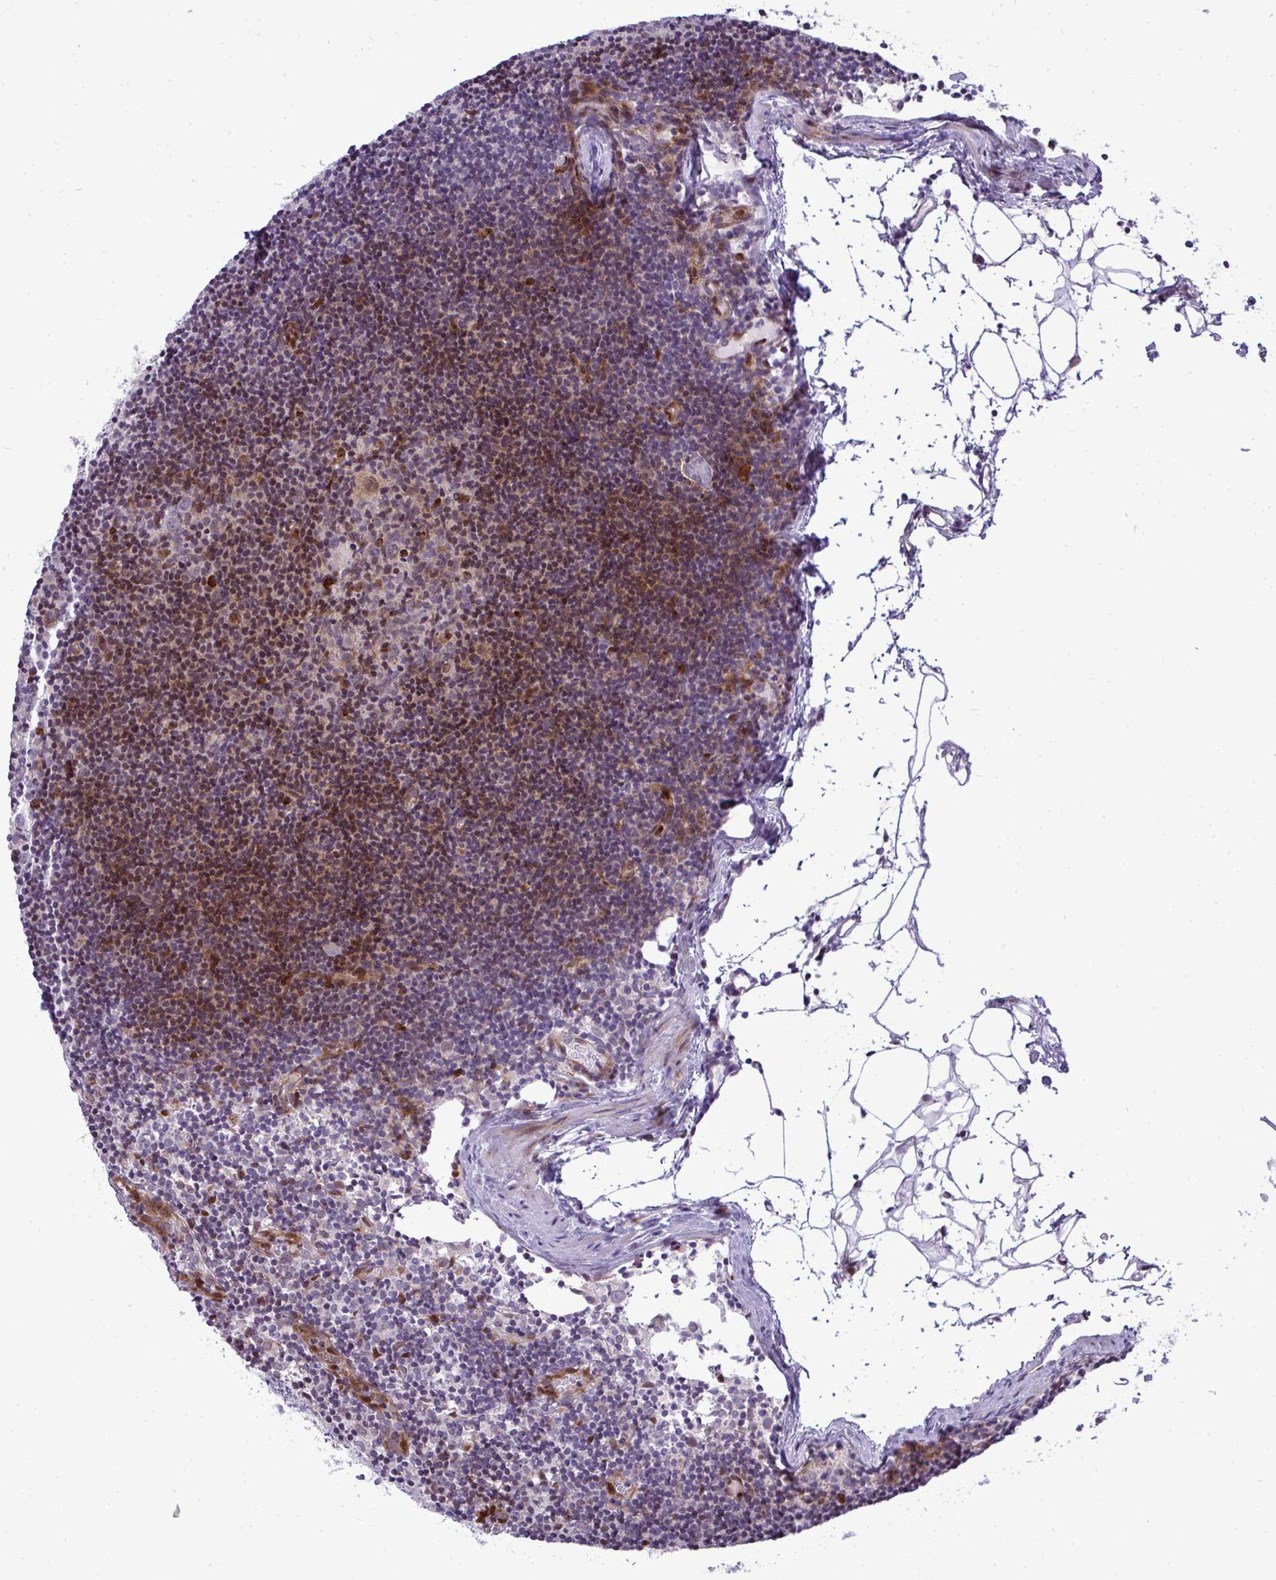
{"staining": {"intensity": "weak", "quantity": "<25%", "location": "cytoplasmic/membranous"}, "tissue": "lymph node", "cell_type": "Germinal center cells", "image_type": "normal", "snomed": [{"axis": "morphology", "description": "Normal tissue, NOS"}, {"axis": "topography", "description": "Lymph node"}], "caption": "Immunohistochemical staining of normal human lymph node shows no significant expression in germinal center cells.", "gene": "CASTOR2", "patient": {"sex": "female", "age": 45}}